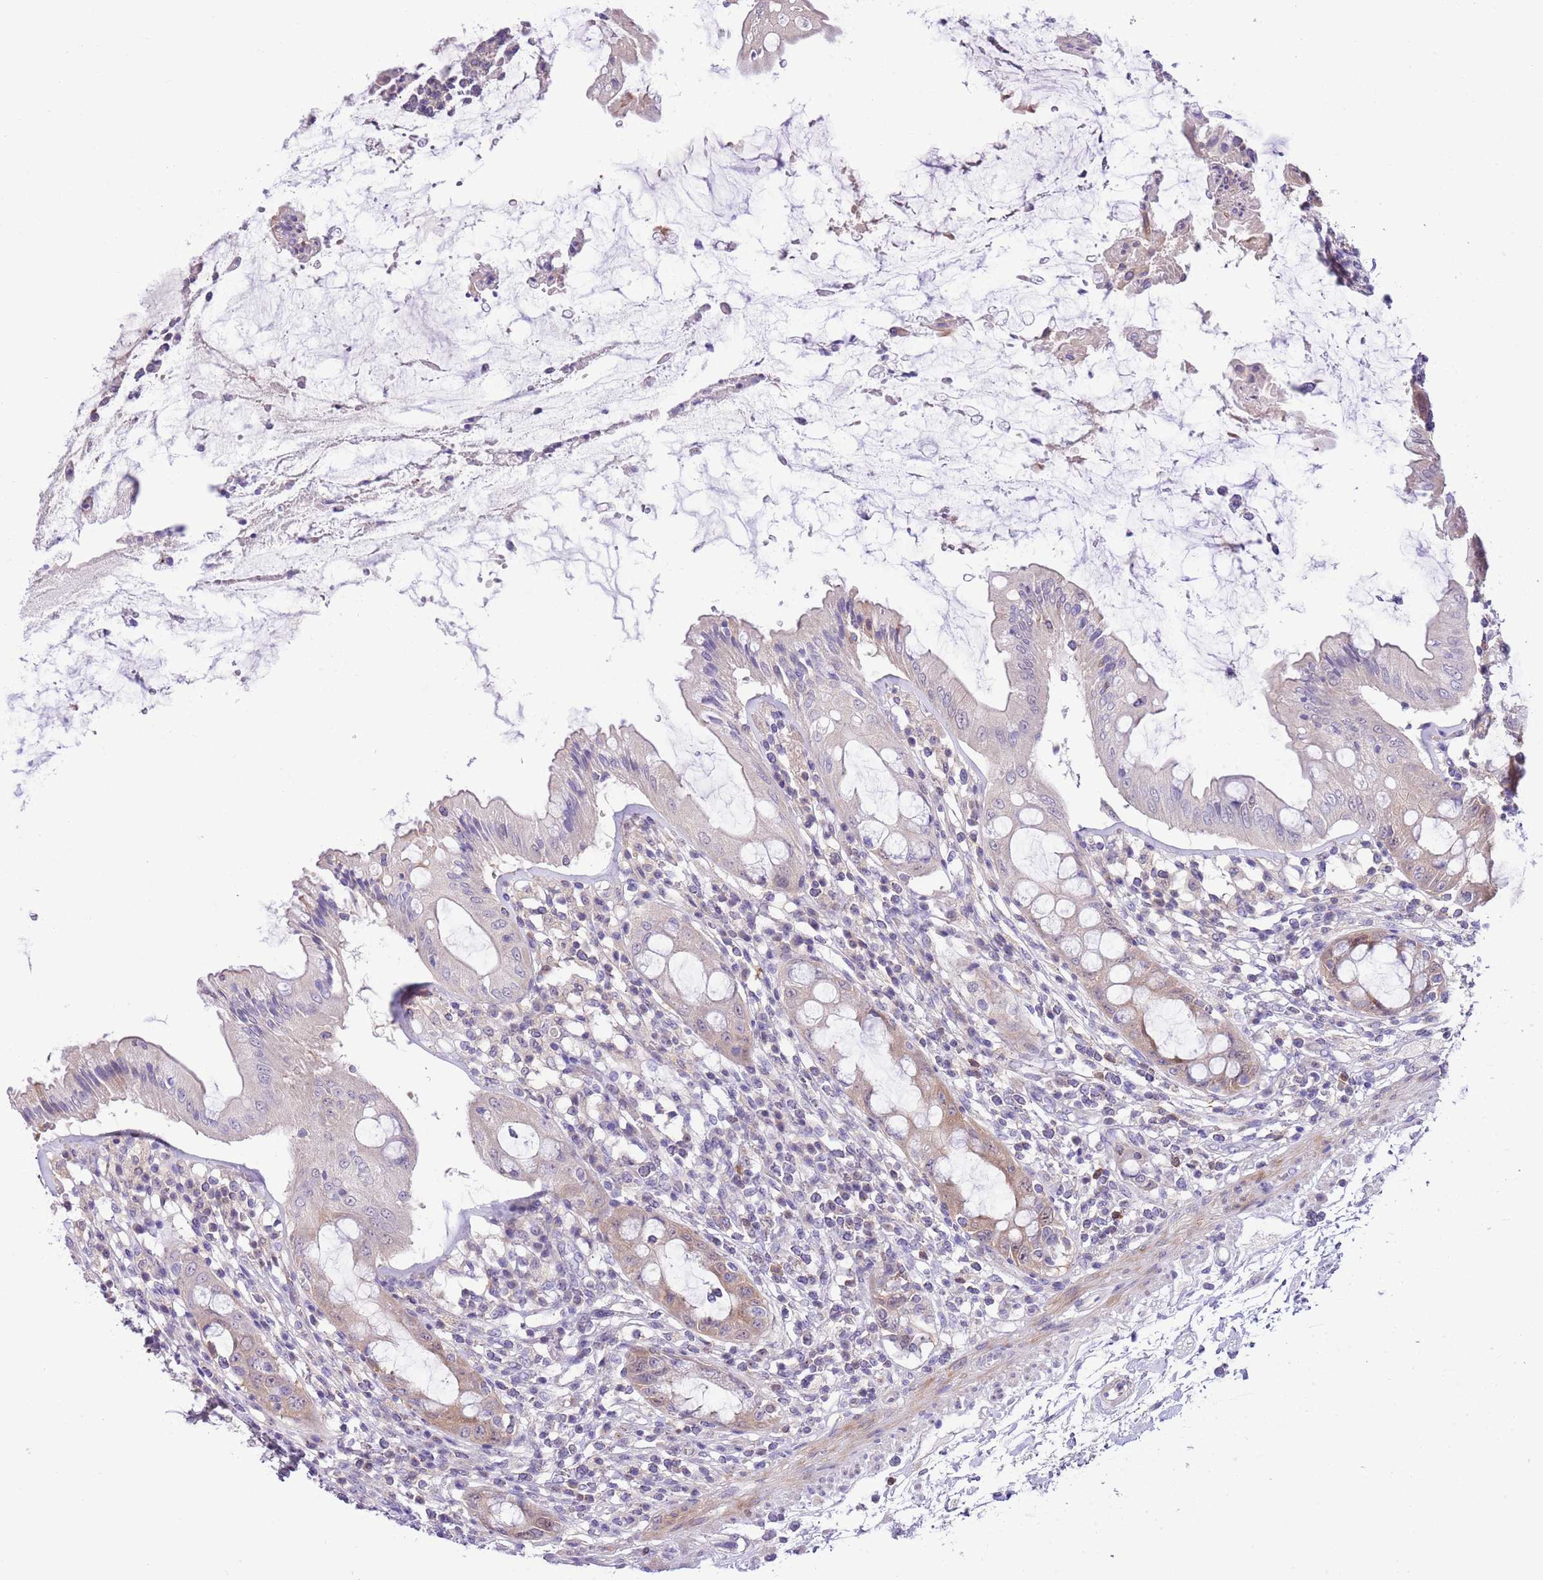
{"staining": {"intensity": "moderate", "quantity": "25%-75%", "location": "cytoplasmic/membranous"}, "tissue": "rectum", "cell_type": "Glandular cells", "image_type": "normal", "snomed": [{"axis": "morphology", "description": "Normal tissue, NOS"}, {"axis": "topography", "description": "Rectum"}], "caption": "The histopathology image demonstrates staining of benign rectum, revealing moderate cytoplasmic/membranous protein expression (brown color) within glandular cells.", "gene": "PRR32", "patient": {"sex": "female", "age": 57}}